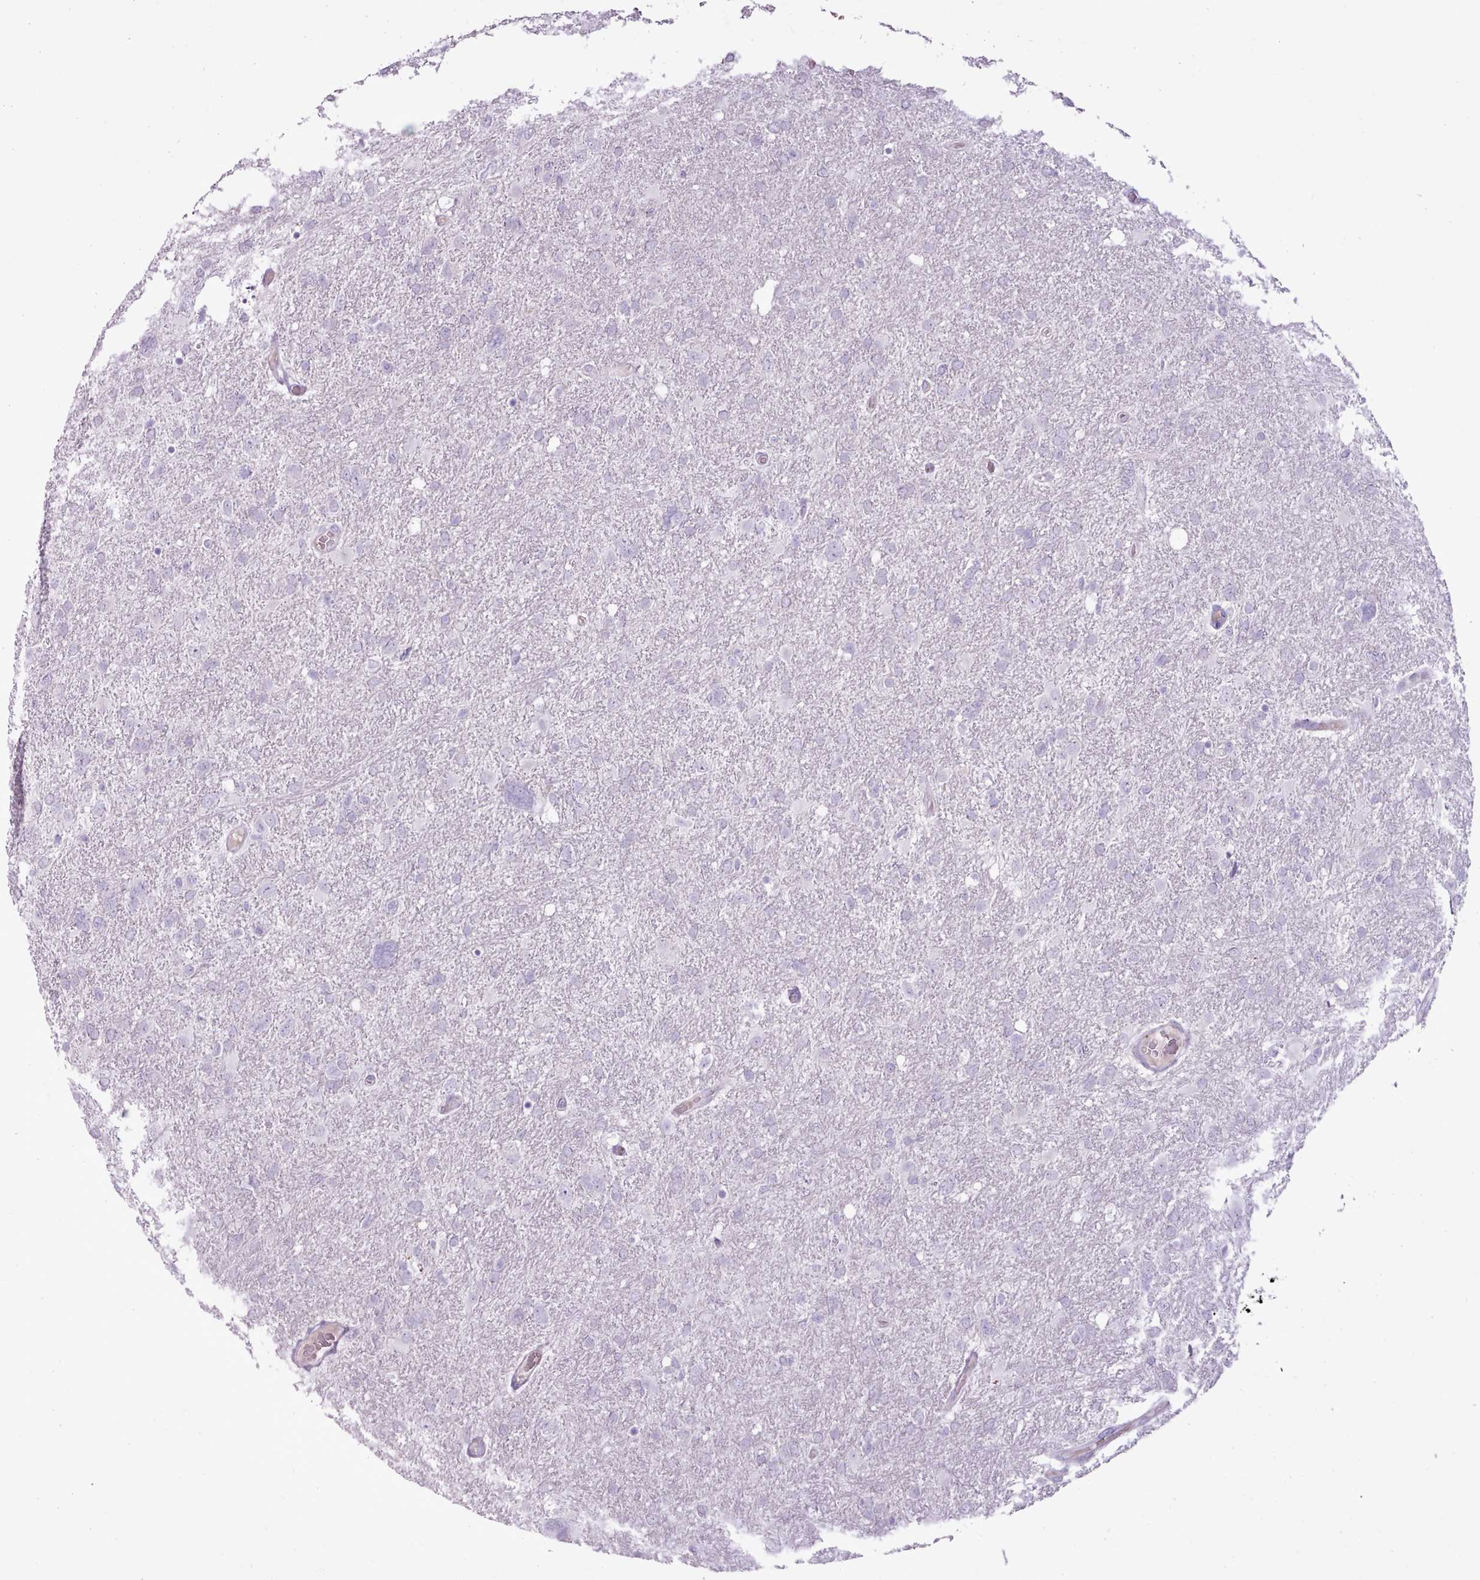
{"staining": {"intensity": "negative", "quantity": "none", "location": "none"}, "tissue": "glioma", "cell_type": "Tumor cells", "image_type": "cancer", "snomed": [{"axis": "morphology", "description": "Glioma, malignant, High grade"}, {"axis": "topography", "description": "Brain"}], "caption": "Human malignant glioma (high-grade) stained for a protein using IHC demonstrates no positivity in tumor cells.", "gene": "ATRAID", "patient": {"sex": "male", "age": 61}}